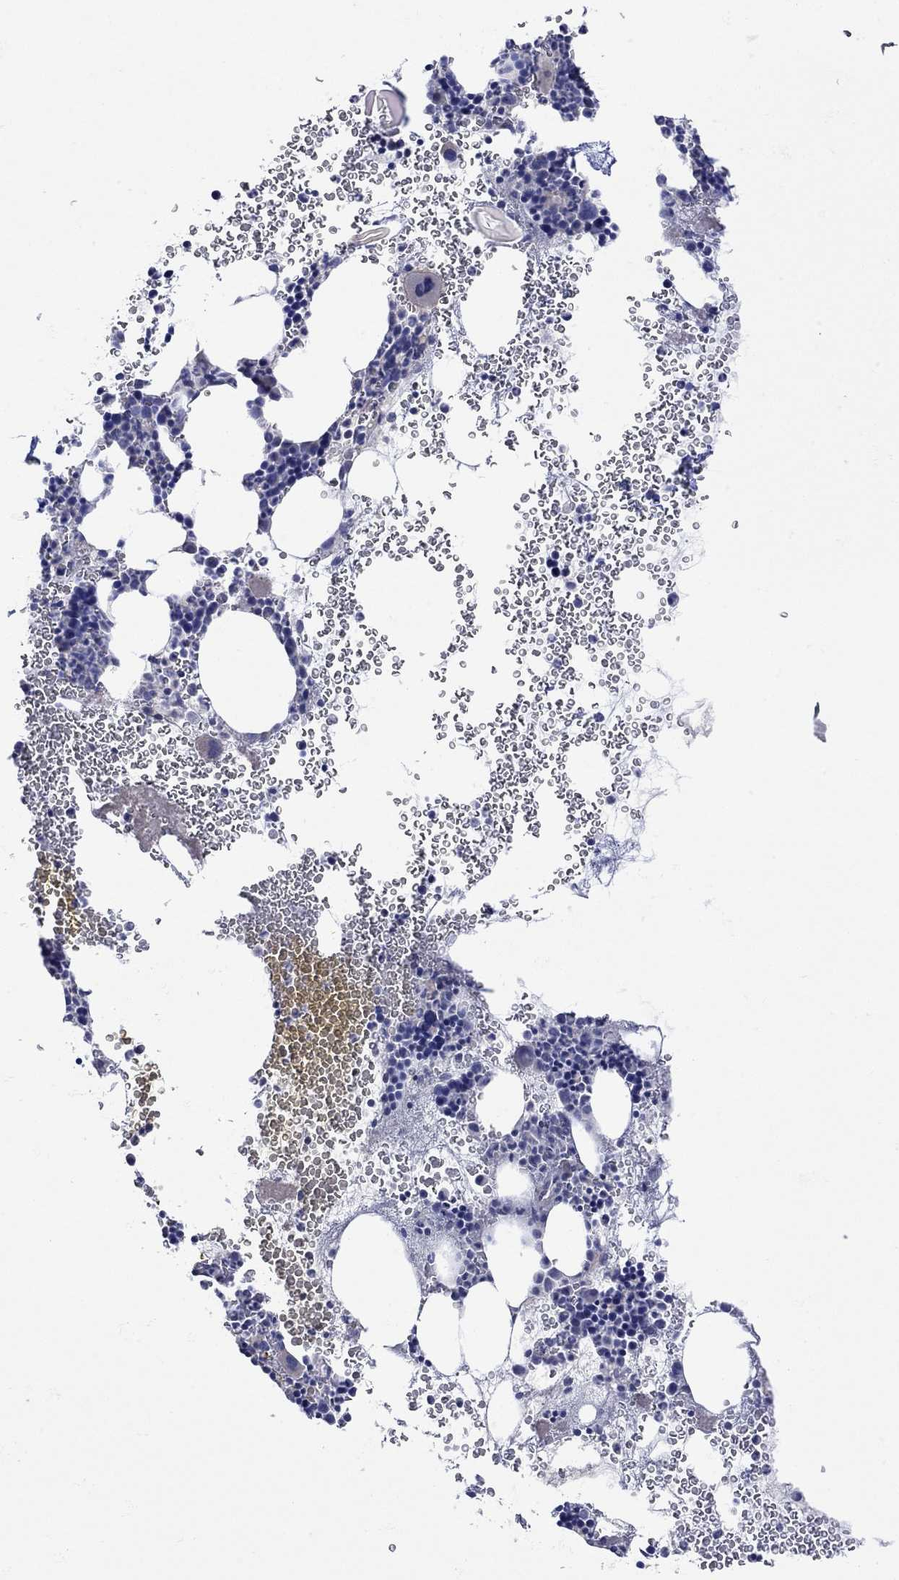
{"staining": {"intensity": "negative", "quantity": "none", "location": "none"}, "tissue": "bone marrow", "cell_type": "Hematopoietic cells", "image_type": "normal", "snomed": [{"axis": "morphology", "description": "Normal tissue, NOS"}, {"axis": "topography", "description": "Bone marrow"}], "caption": "IHC of benign human bone marrow shows no expression in hematopoietic cells. (DAB (3,3'-diaminobenzidine) immunohistochemistry (IHC), high magnification).", "gene": "MSI1", "patient": {"sex": "male", "age": 44}}